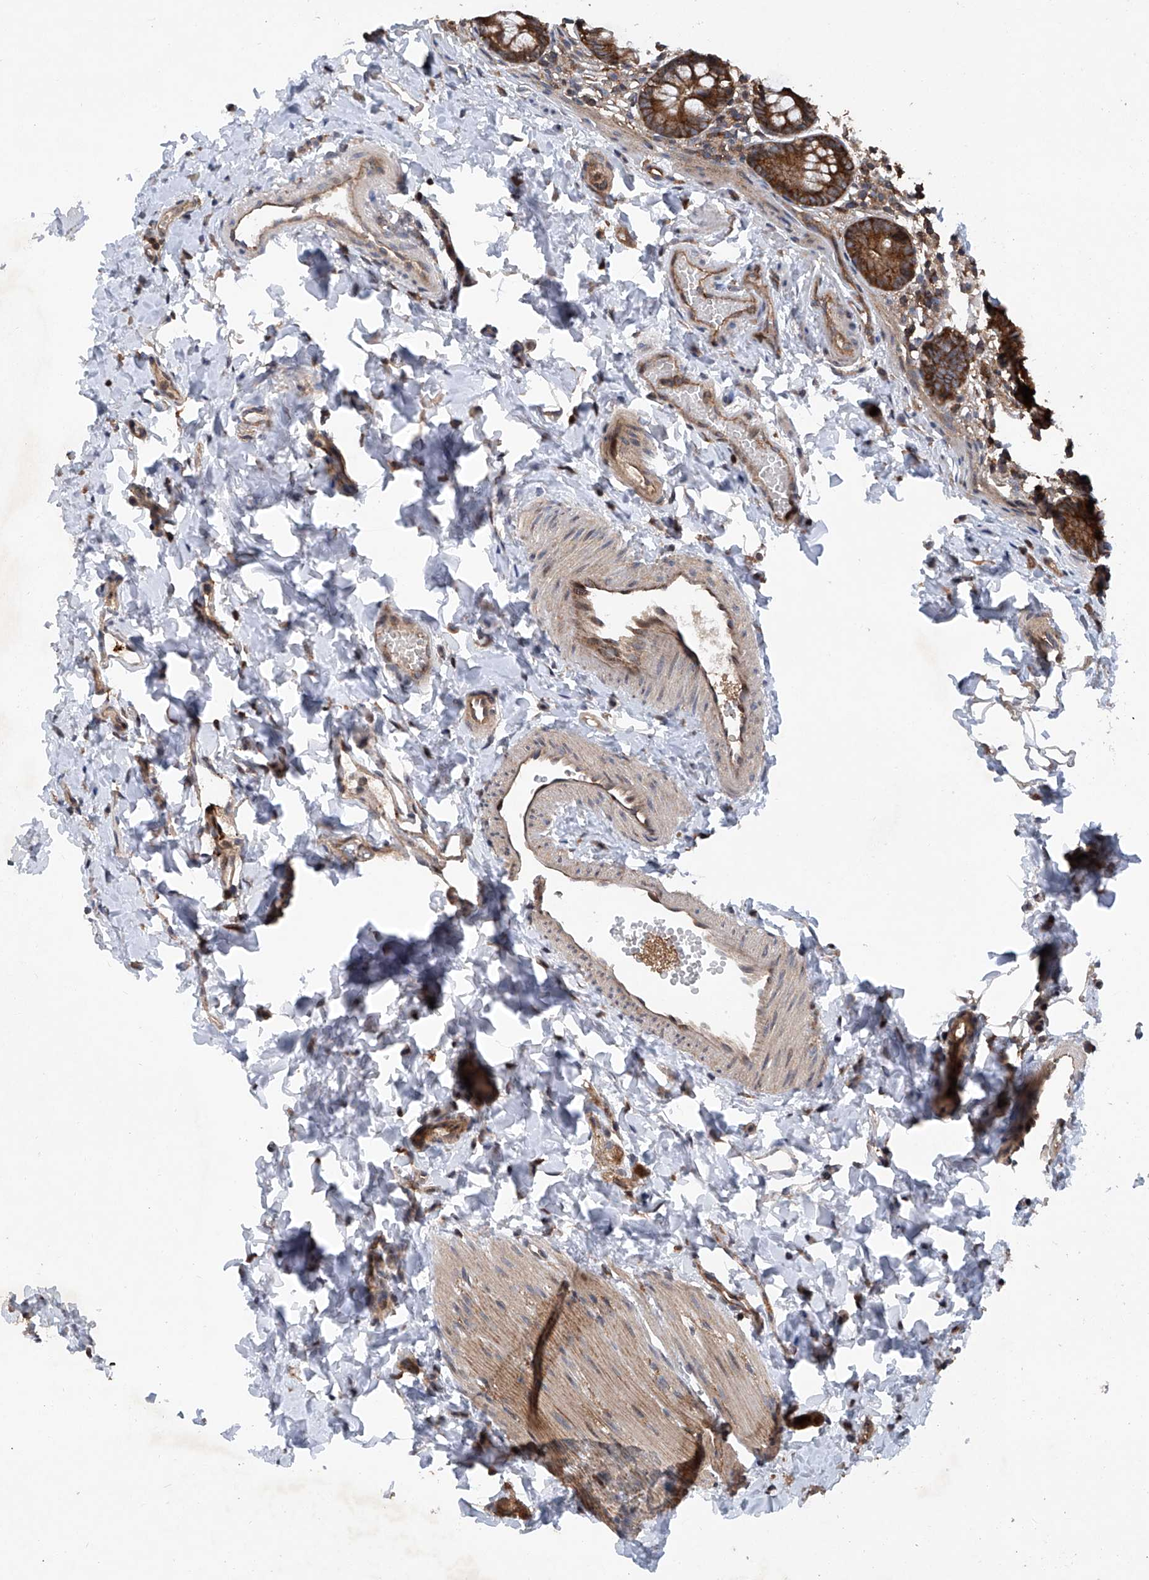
{"staining": {"intensity": "strong", "quantity": ">75%", "location": "cytoplasmic/membranous"}, "tissue": "small intestine", "cell_type": "Glandular cells", "image_type": "normal", "snomed": [{"axis": "morphology", "description": "Normal tissue, NOS"}, {"axis": "topography", "description": "Small intestine"}], "caption": "Brown immunohistochemical staining in benign human small intestine exhibits strong cytoplasmic/membranous positivity in about >75% of glandular cells. (brown staining indicates protein expression, while blue staining denotes nuclei).", "gene": "SMAP1", "patient": {"sex": "male", "age": 7}}